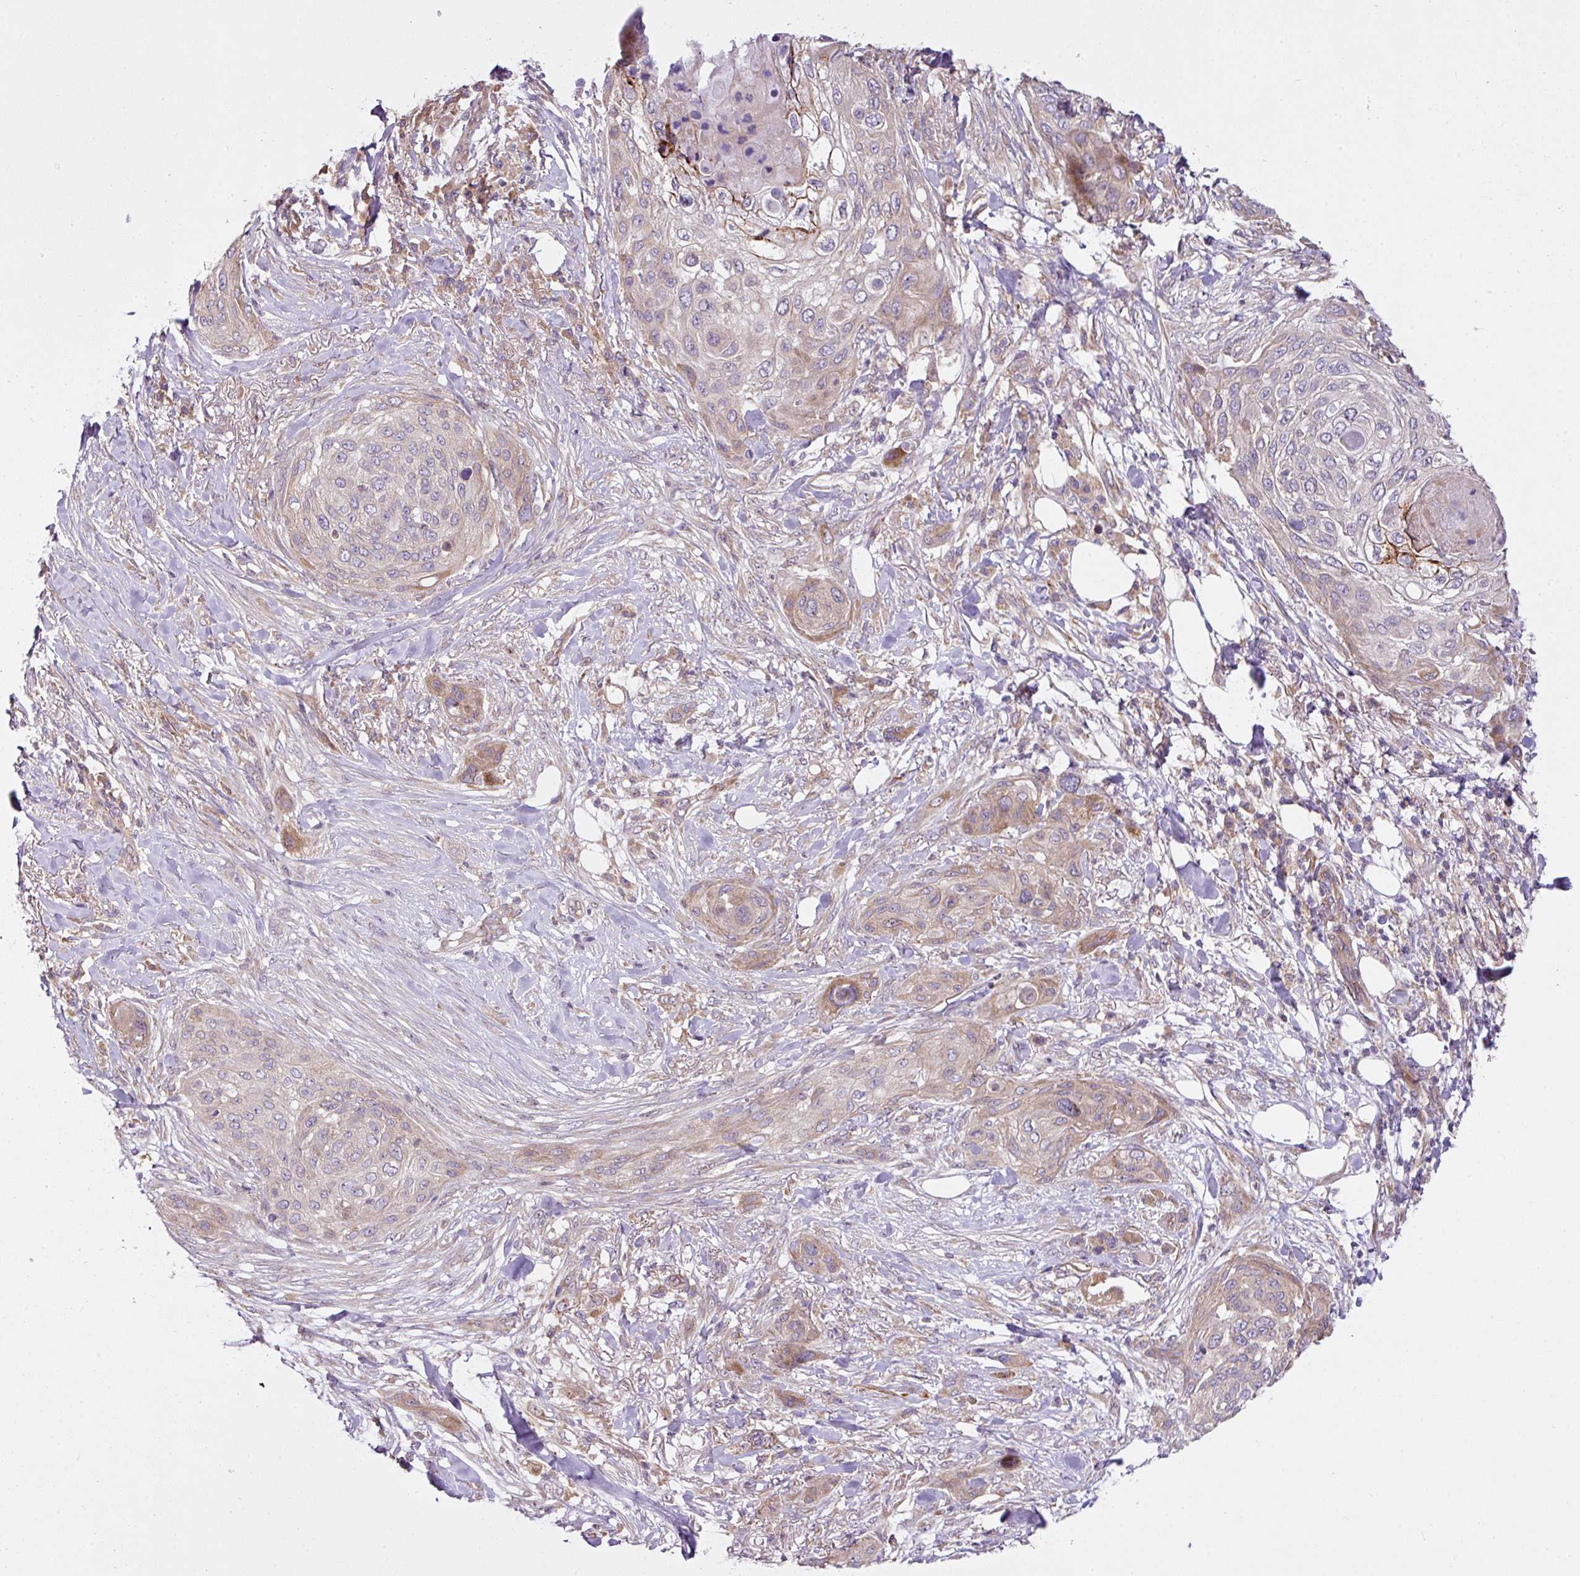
{"staining": {"intensity": "weak", "quantity": "<25%", "location": "cytoplasmic/membranous"}, "tissue": "skin cancer", "cell_type": "Tumor cells", "image_type": "cancer", "snomed": [{"axis": "morphology", "description": "Squamous cell carcinoma, NOS"}, {"axis": "topography", "description": "Skin"}], "caption": "Skin cancer was stained to show a protein in brown. There is no significant positivity in tumor cells.", "gene": "COX18", "patient": {"sex": "female", "age": 87}}